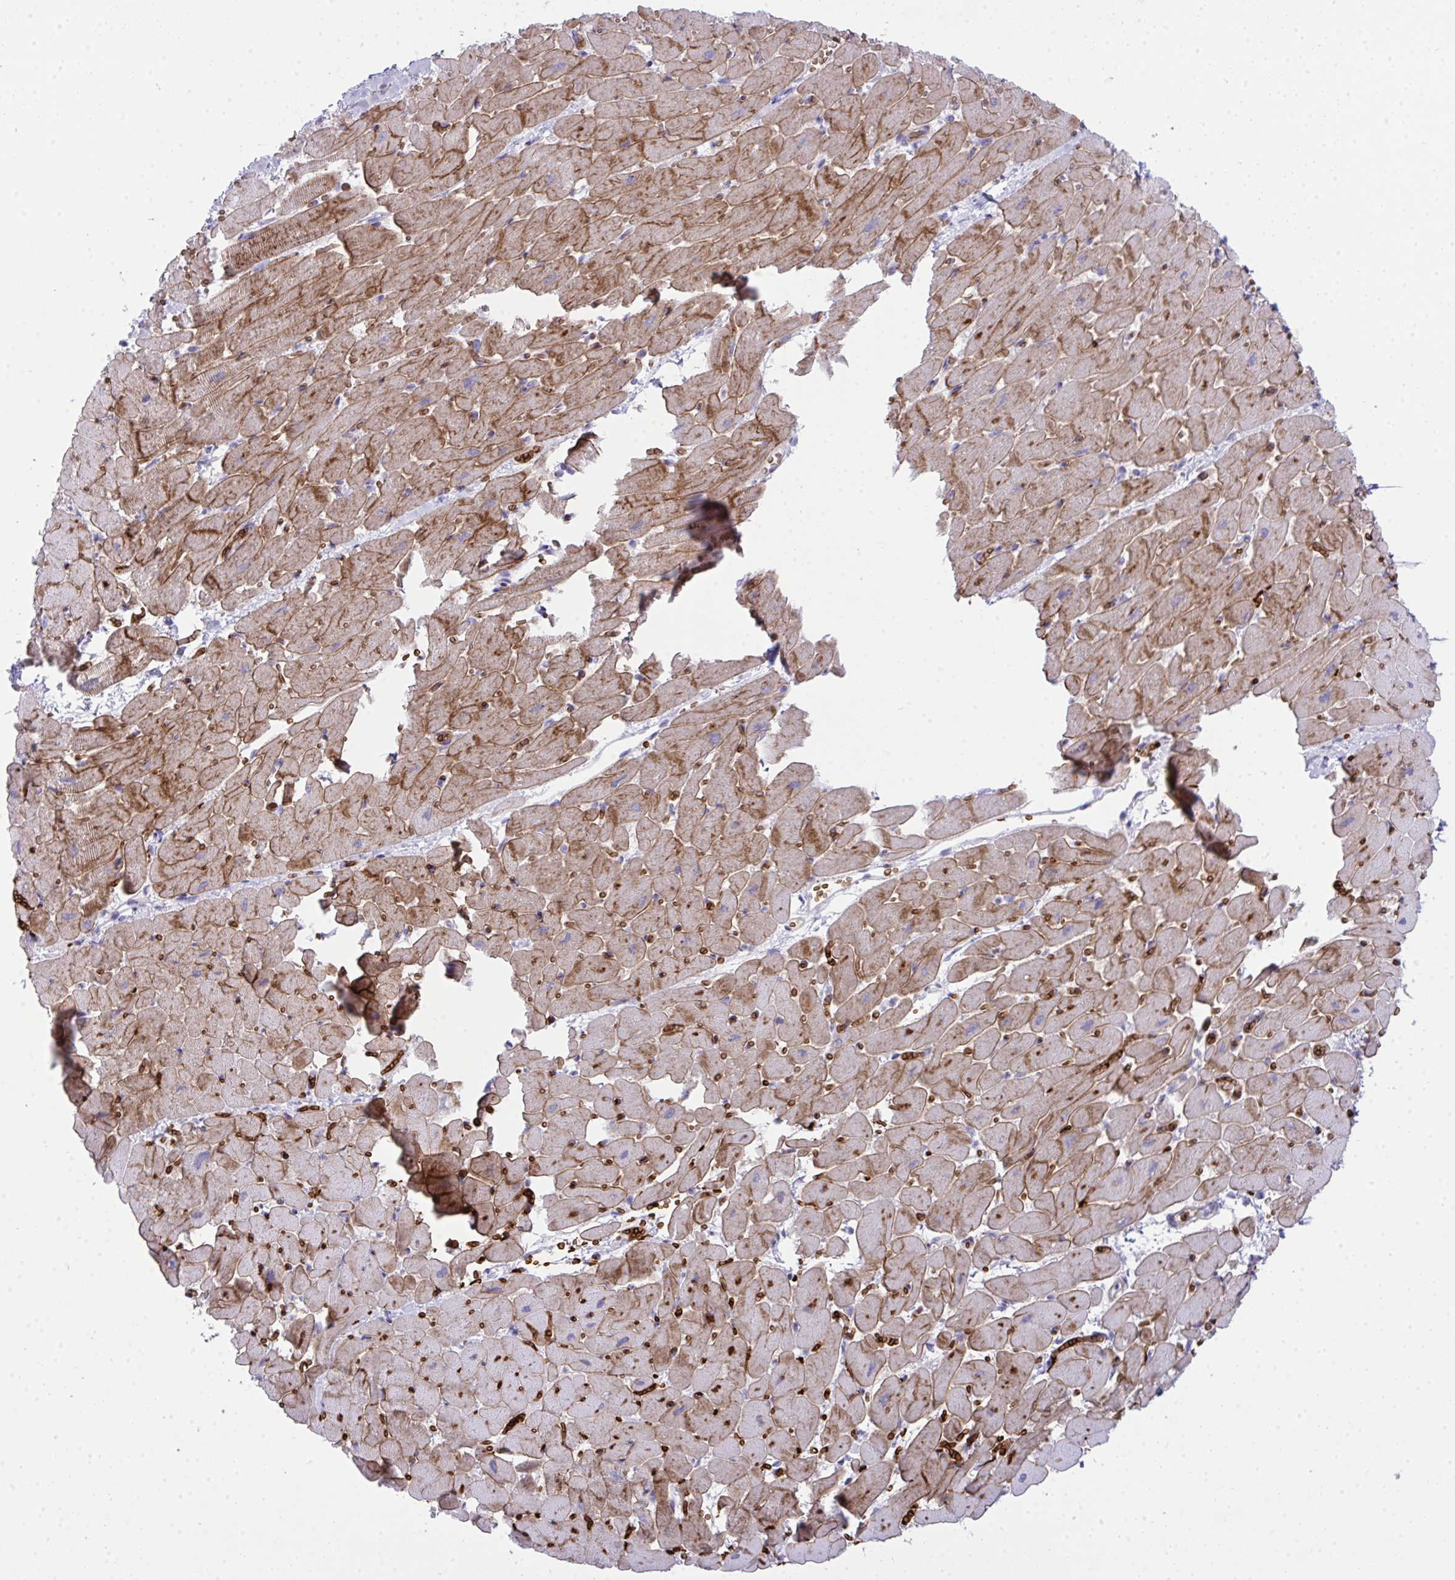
{"staining": {"intensity": "moderate", "quantity": ">75%", "location": "cytoplasmic/membranous"}, "tissue": "heart muscle", "cell_type": "Cardiomyocytes", "image_type": "normal", "snomed": [{"axis": "morphology", "description": "Normal tissue, NOS"}, {"axis": "topography", "description": "Heart"}], "caption": "Approximately >75% of cardiomyocytes in benign heart muscle show moderate cytoplasmic/membranous protein staining as visualized by brown immunohistochemical staining.", "gene": "SPTB", "patient": {"sex": "male", "age": 37}}